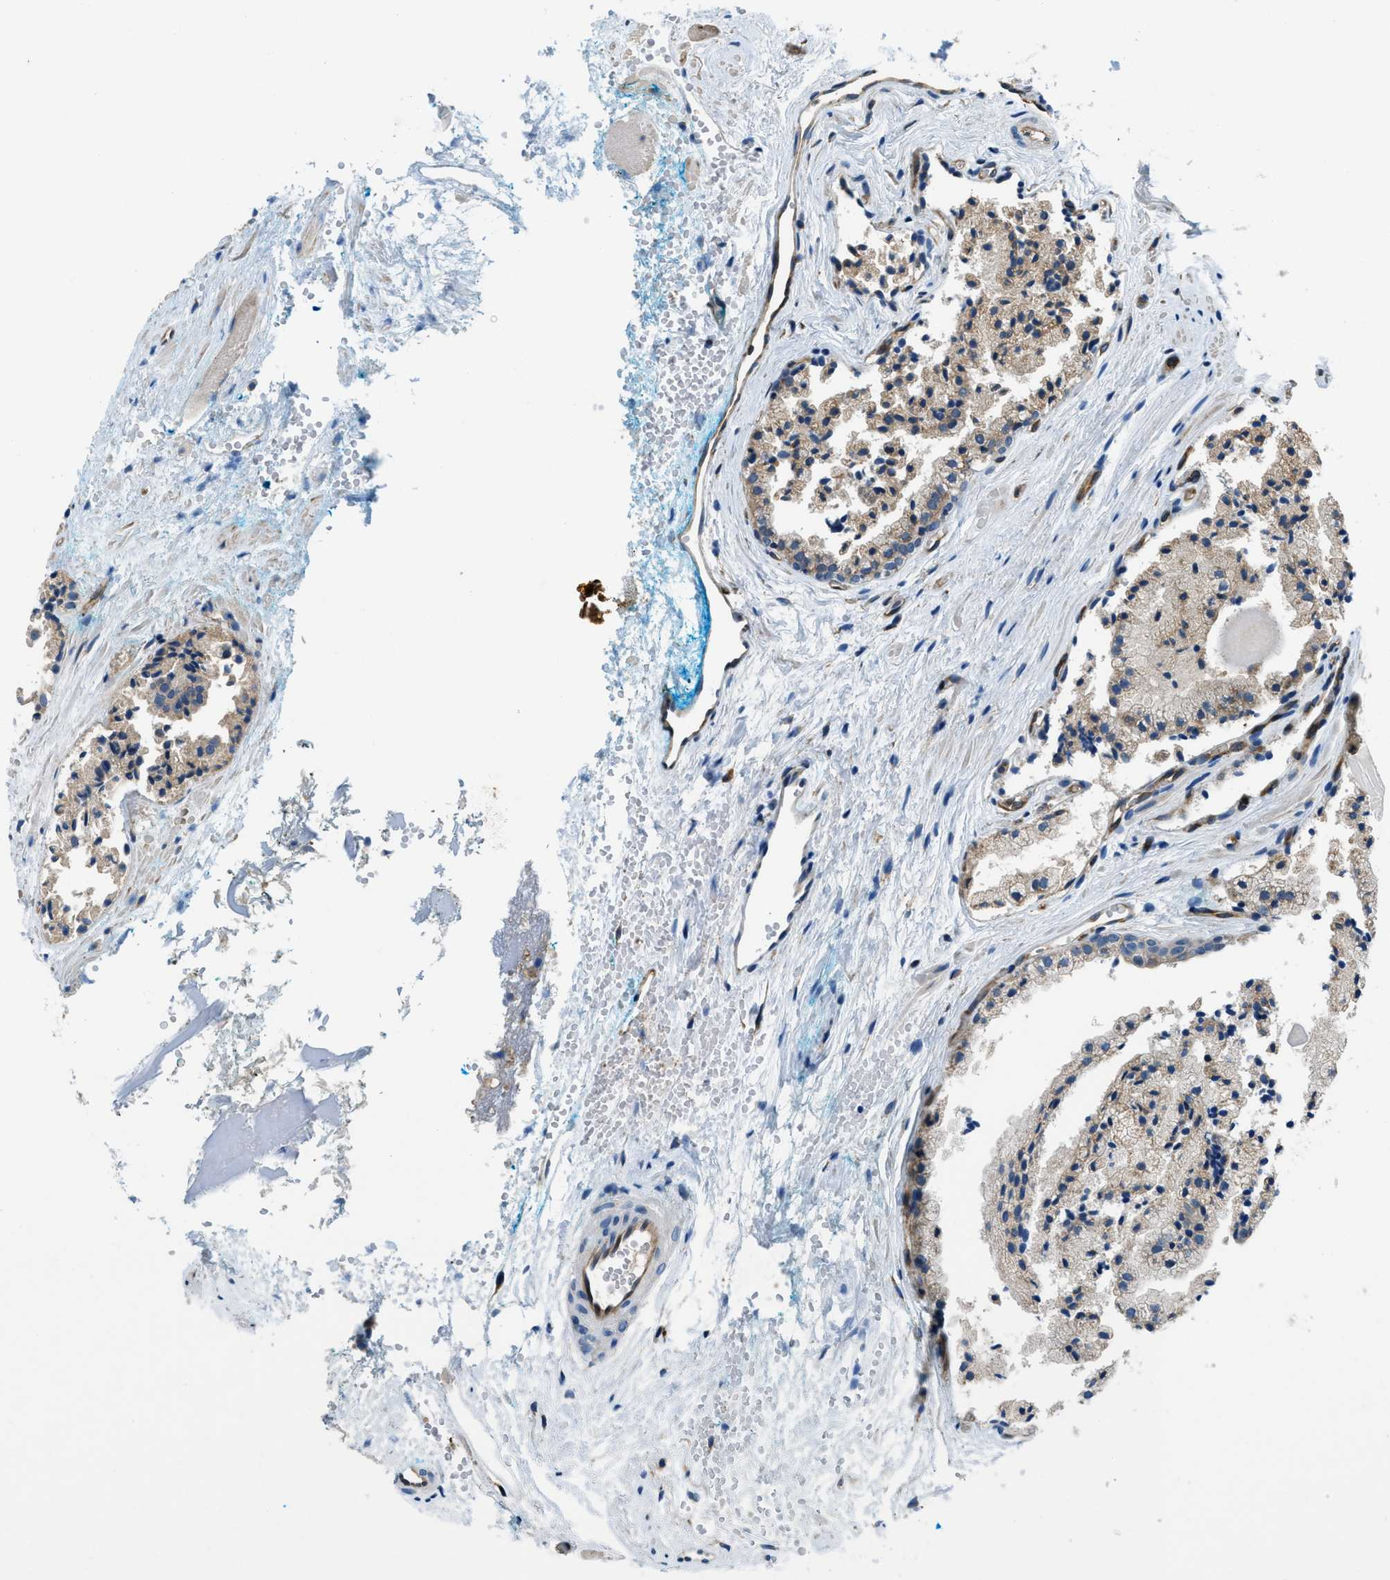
{"staining": {"intensity": "weak", "quantity": ">75%", "location": "cytoplasmic/membranous"}, "tissue": "prostate cancer", "cell_type": "Tumor cells", "image_type": "cancer", "snomed": [{"axis": "morphology", "description": "Adenocarcinoma, Low grade"}, {"axis": "topography", "description": "Prostate"}], "caption": "Immunohistochemical staining of human prostate low-grade adenocarcinoma exhibits weak cytoplasmic/membranous protein positivity in approximately >75% of tumor cells. (brown staining indicates protein expression, while blue staining denotes nuclei).", "gene": "GIMAP8", "patient": {"sex": "male", "age": 57}}